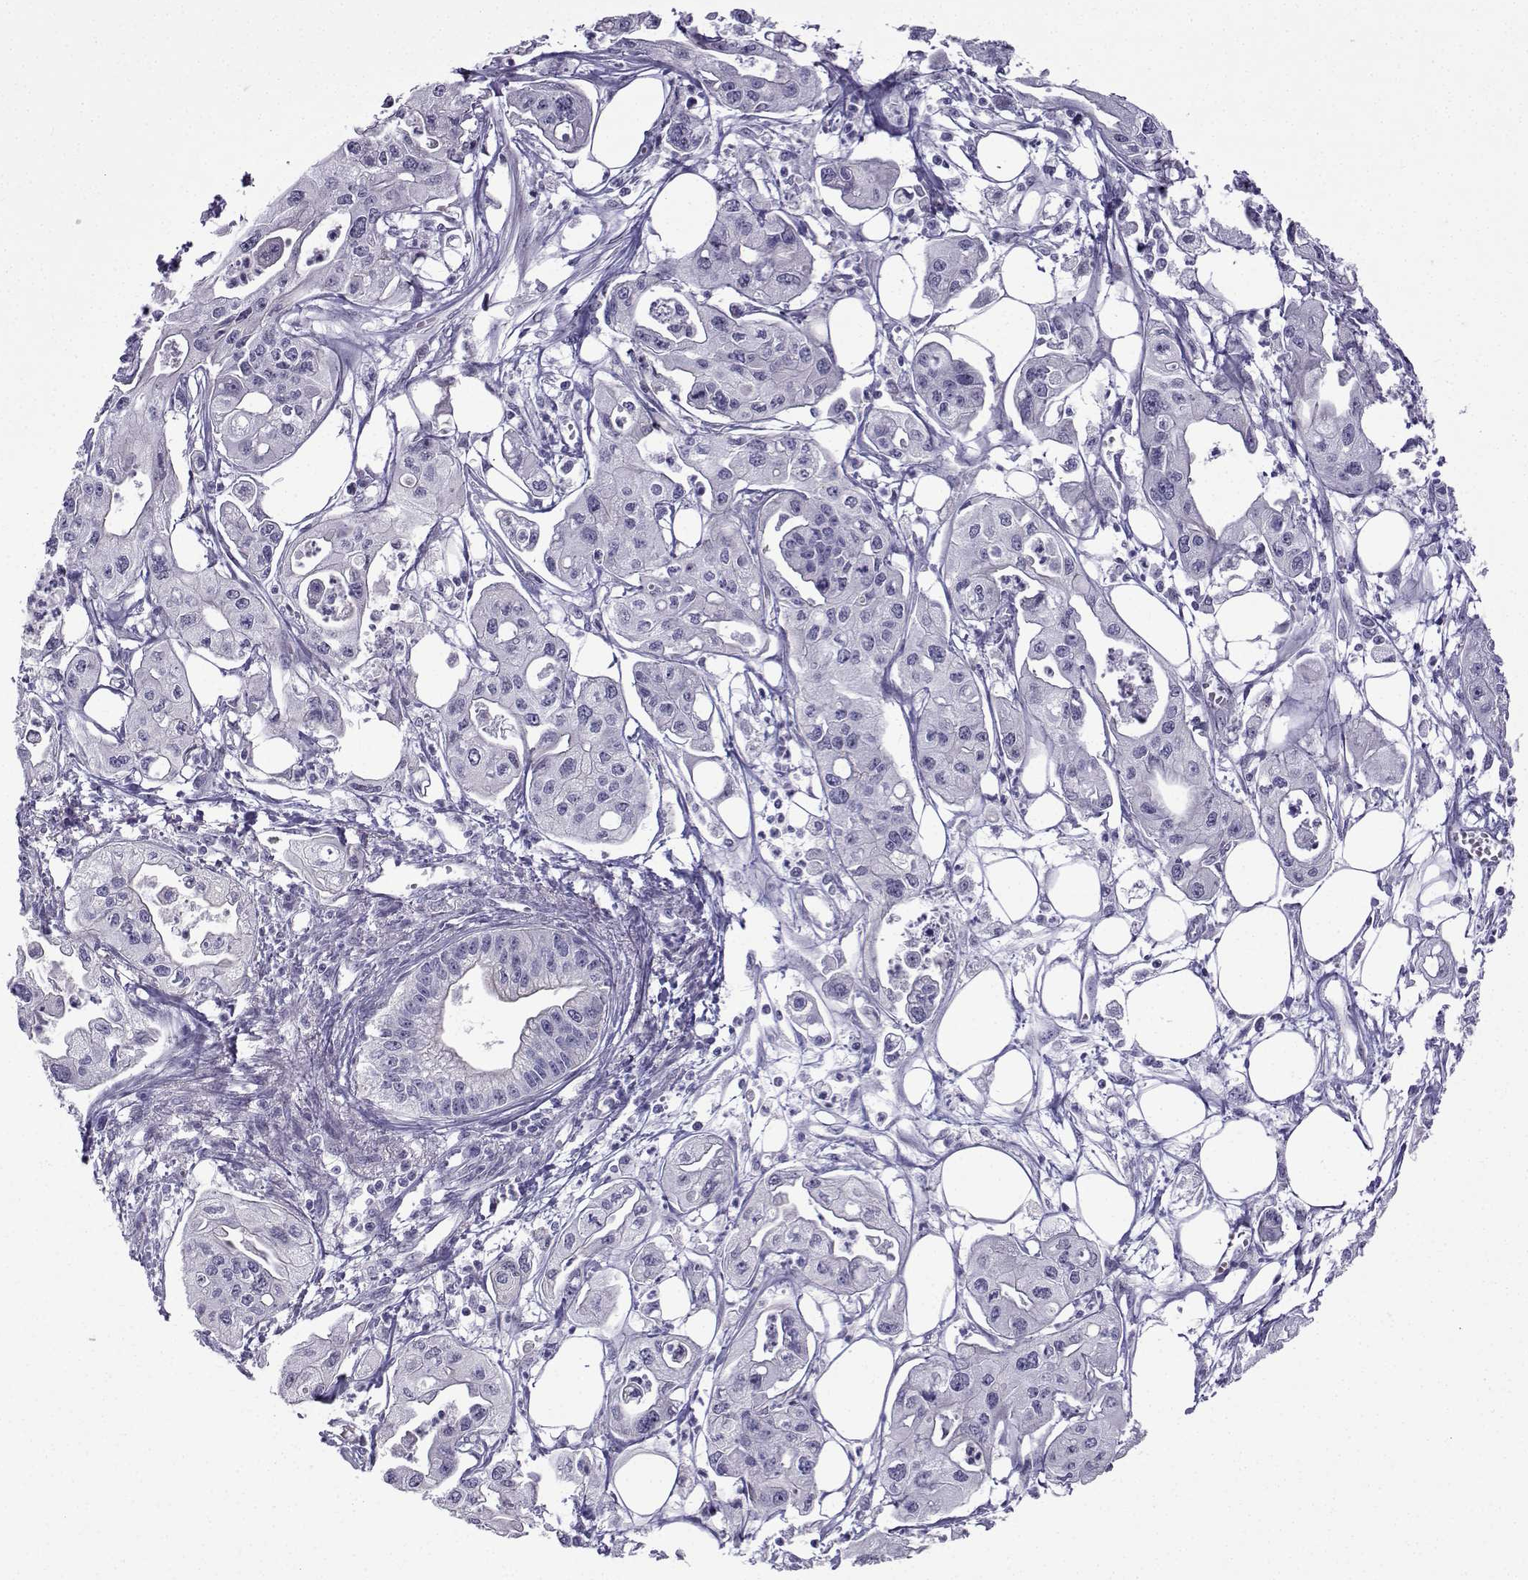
{"staining": {"intensity": "negative", "quantity": "none", "location": "none"}, "tissue": "pancreatic cancer", "cell_type": "Tumor cells", "image_type": "cancer", "snomed": [{"axis": "morphology", "description": "Adenocarcinoma, NOS"}, {"axis": "topography", "description": "Pancreas"}], "caption": "Protein analysis of pancreatic cancer (adenocarcinoma) displays no significant staining in tumor cells. (Brightfield microscopy of DAB IHC at high magnification).", "gene": "CFAP53", "patient": {"sex": "male", "age": 70}}